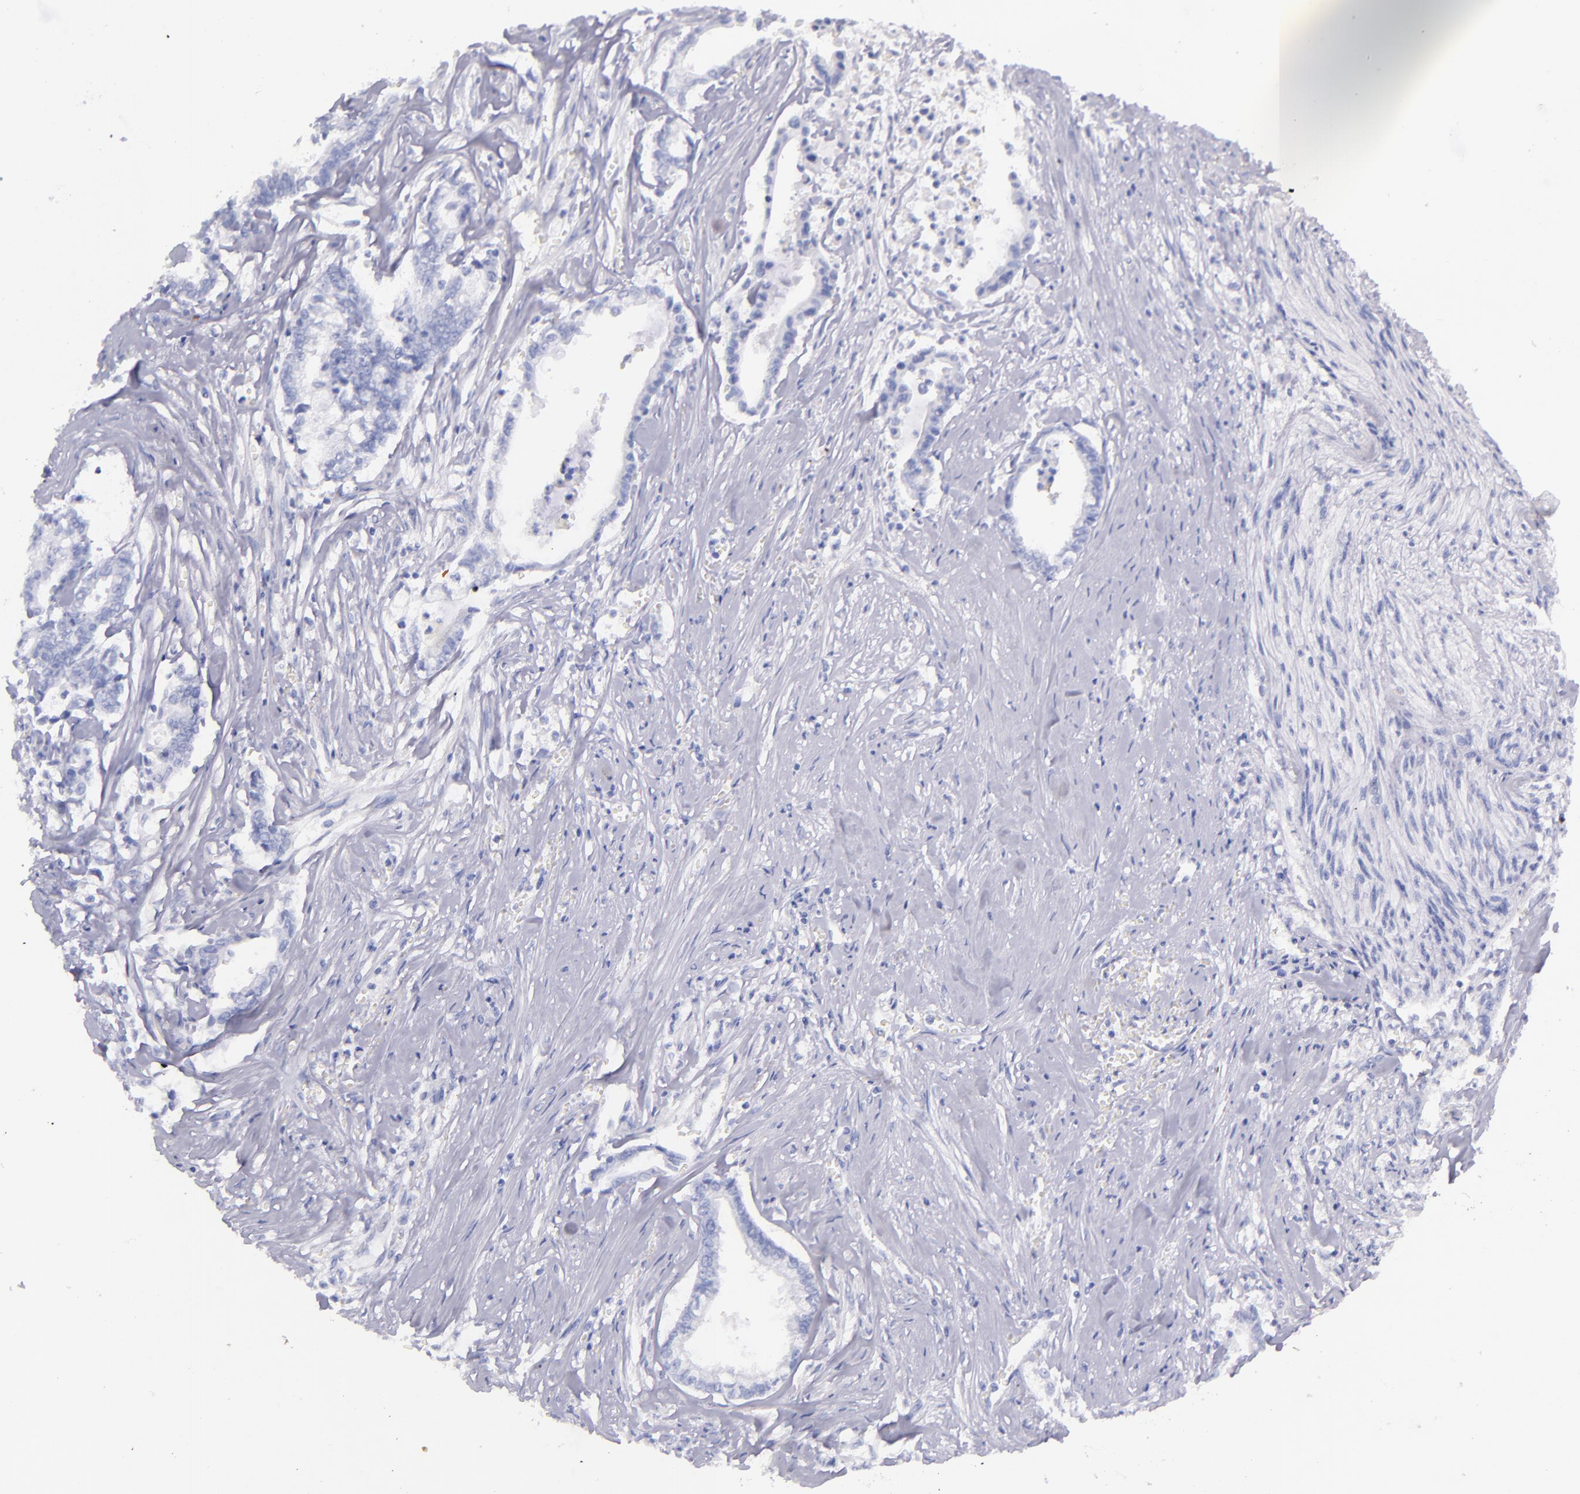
{"staining": {"intensity": "negative", "quantity": "none", "location": "none"}, "tissue": "liver cancer", "cell_type": "Tumor cells", "image_type": "cancer", "snomed": [{"axis": "morphology", "description": "Cholangiocarcinoma"}, {"axis": "topography", "description": "Liver"}], "caption": "Liver cancer (cholangiocarcinoma) stained for a protein using immunohistochemistry shows no expression tumor cells.", "gene": "SFTPA2", "patient": {"sex": "male", "age": 57}}